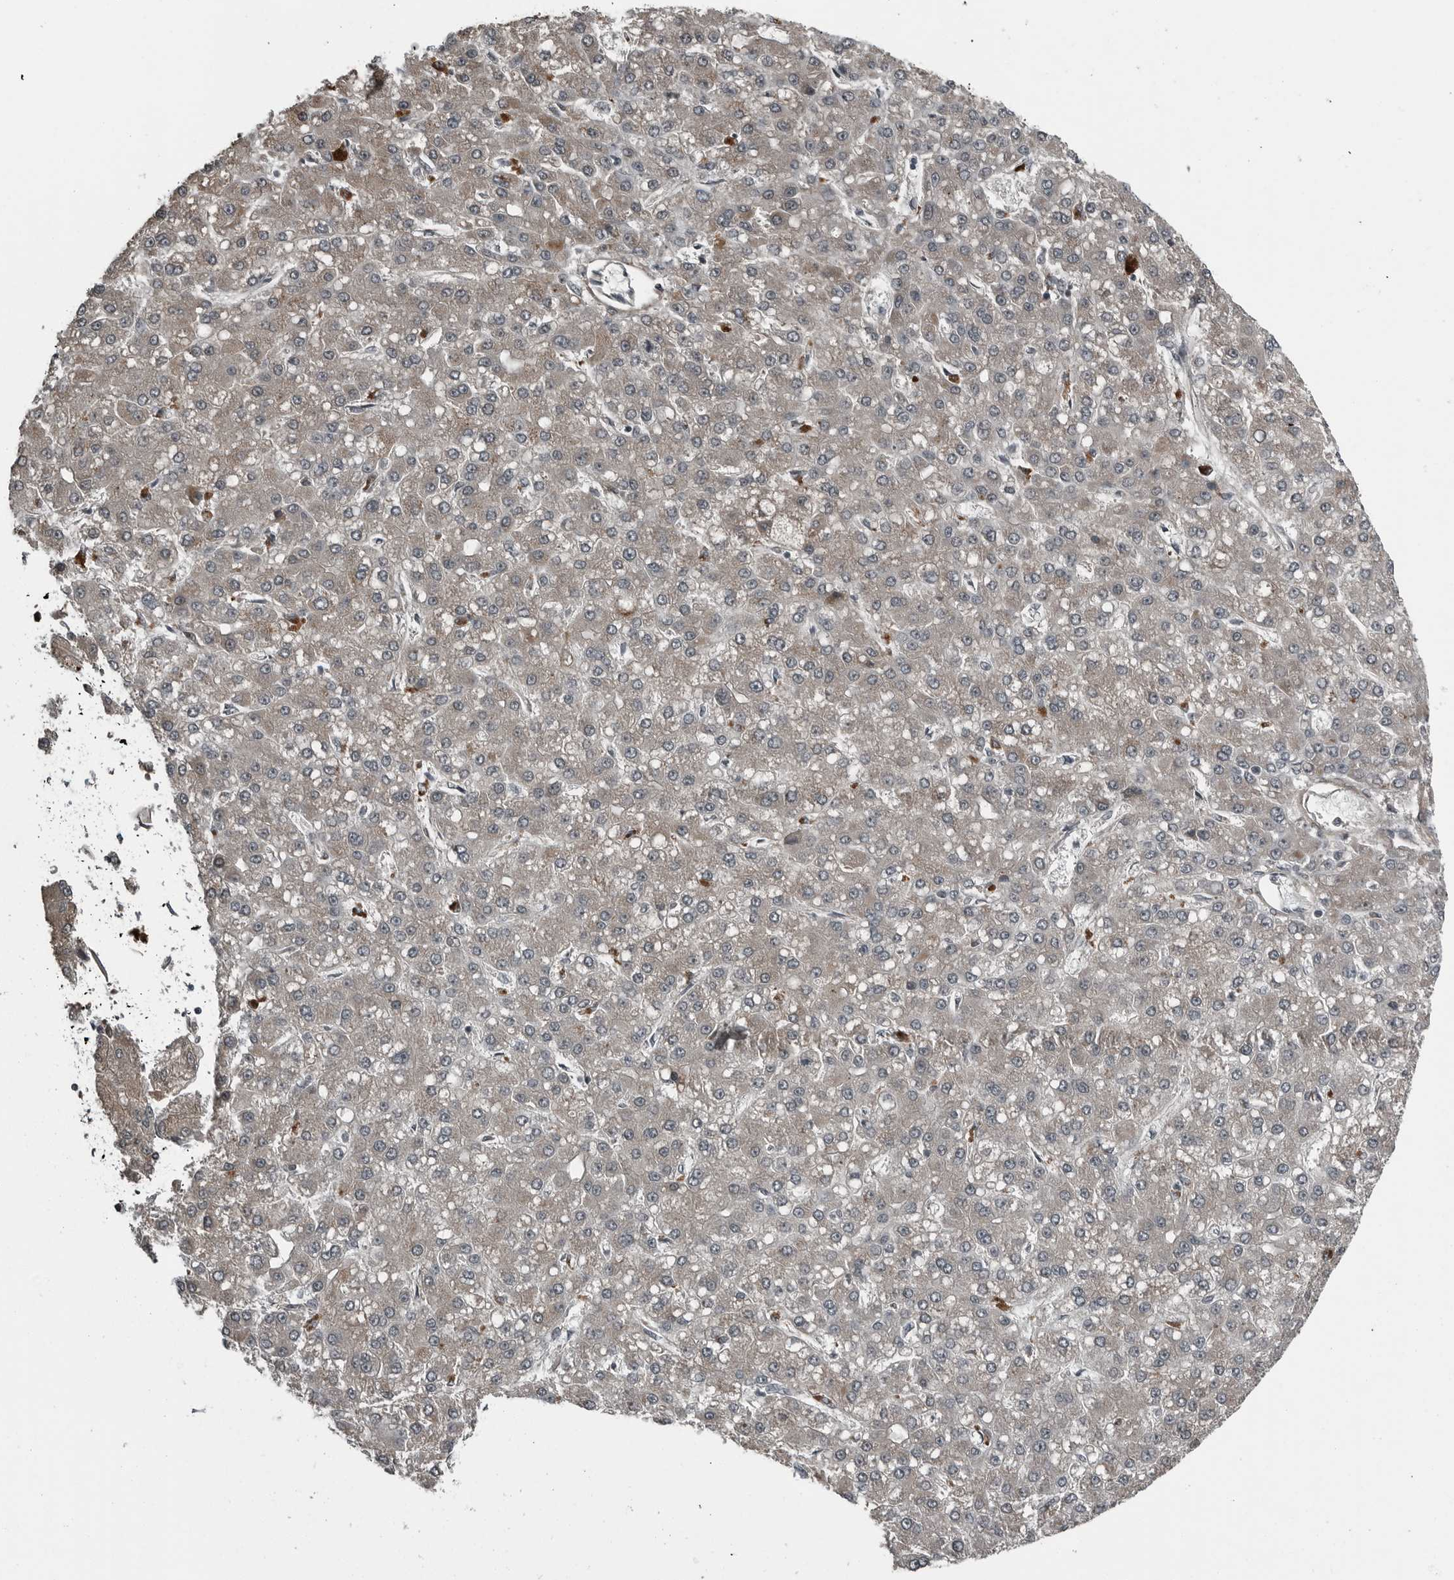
{"staining": {"intensity": "weak", "quantity": ">75%", "location": "cytoplasmic/membranous"}, "tissue": "liver cancer", "cell_type": "Tumor cells", "image_type": "cancer", "snomed": [{"axis": "morphology", "description": "Carcinoma, Hepatocellular, NOS"}, {"axis": "topography", "description": "Liver"}], "caption": "A low amount of weak cytoplasmic/membranous staining is appreciated in about >75% of tumor cells in hepatocellular carcinoma (liver) tissue. The protein is shown in brown color, while the nuclei are stained blue.", "gene": "GAK", "patient": {"sex": "male", "age": 67}}